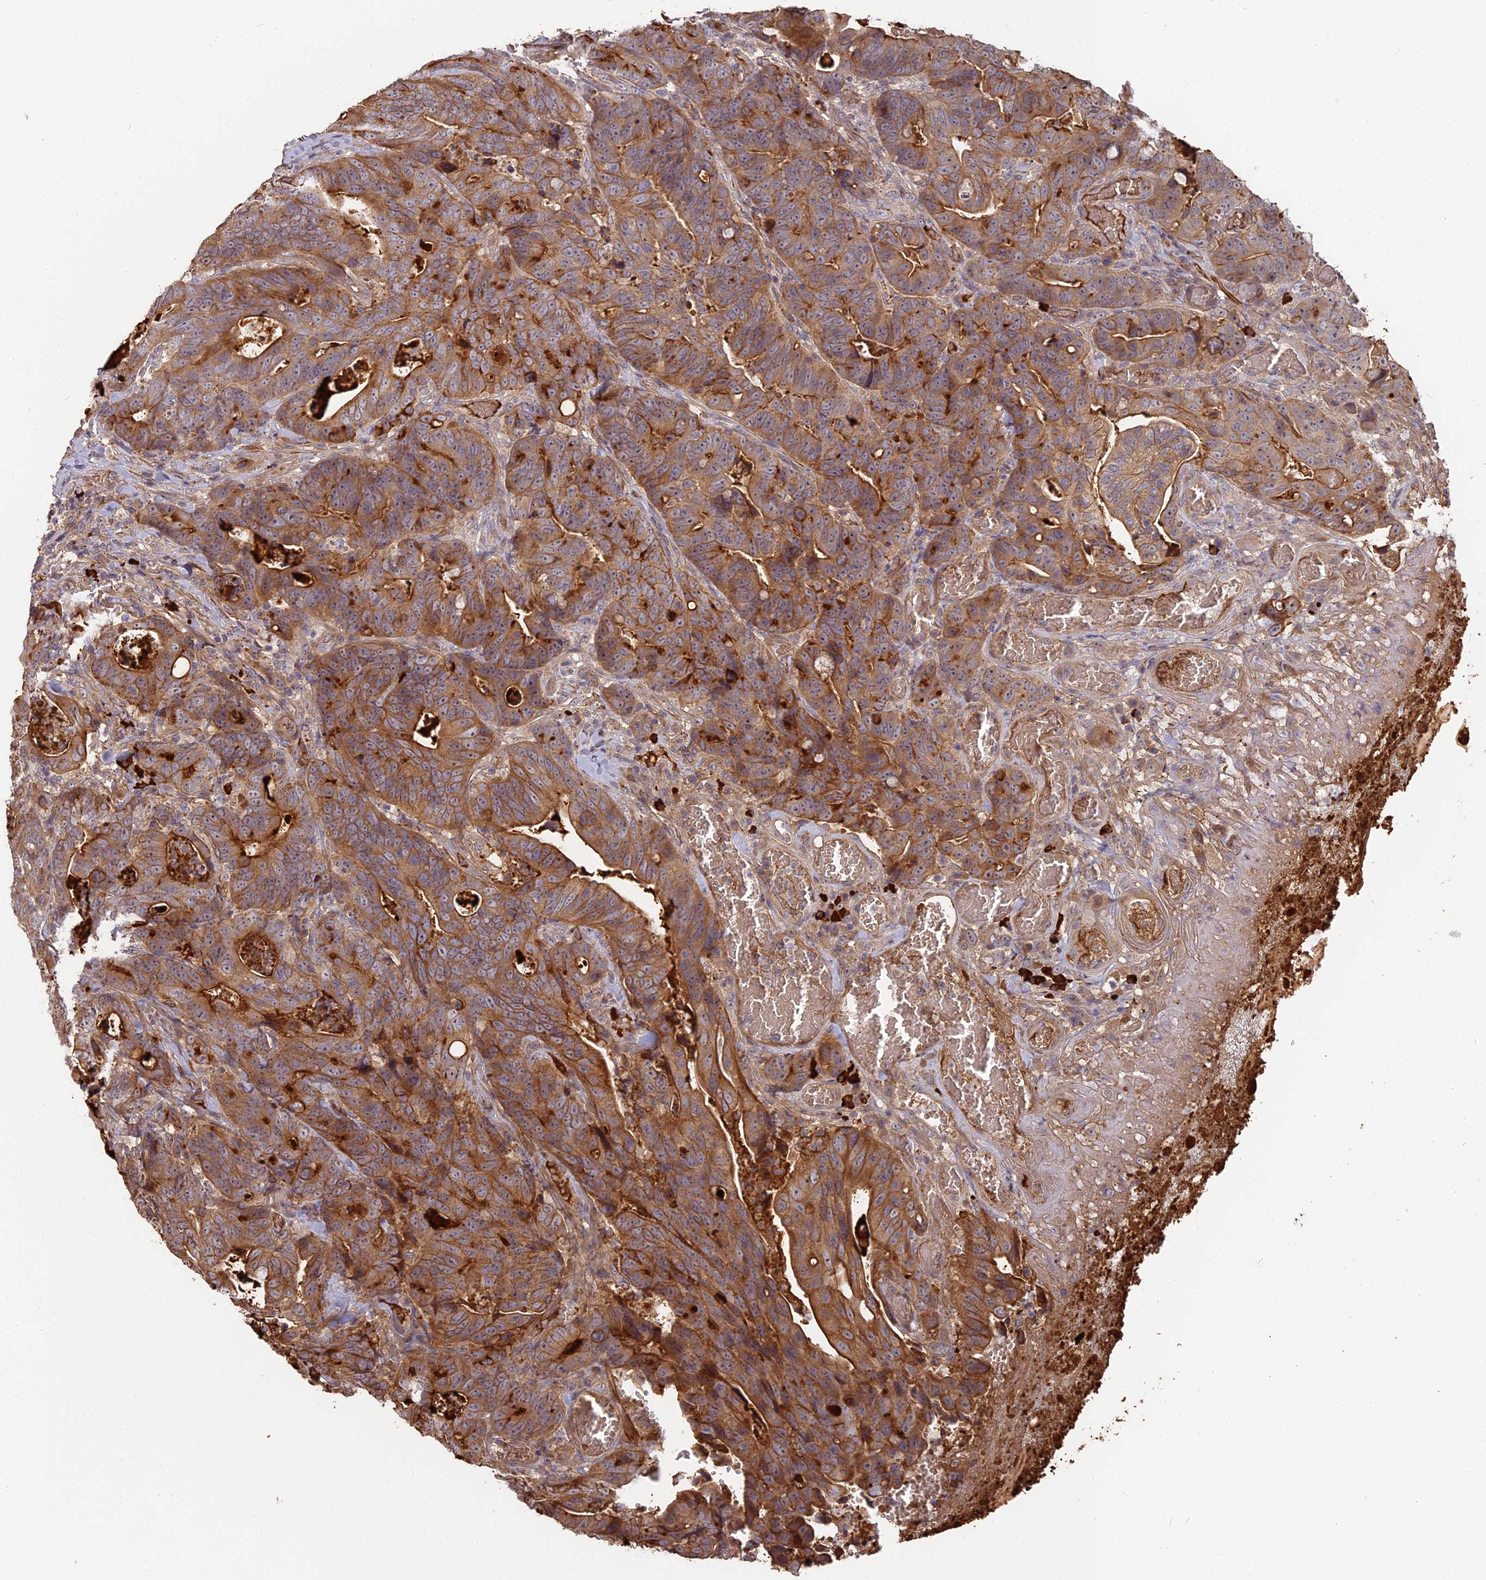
{"staining": {"intensity": "moderate", "quantity": ">75%", "location": "cytoplasmic/membranous"}, "tissue": "colorectal cancer", "cell_type": "Tumor cells", "image_type": "cancer", "snomed": [{"axis": "morphology", "description": "Adenocarcinoma, NOS"}, {"axis": "topography", "description": "Colon"}], "caption": "Immunohistochemical staining of colorectal adenocarcinoma demonstrates medium levels of moderate cytoplasmic/membranous protein positivity in about >75% of tumor cells. (DAB (3,3'-diaminobenzidine) IHC with brightfield microscopy, high magnification).", "gene": "ERMAP", "patient": {"sex": "female", "age": 82}}